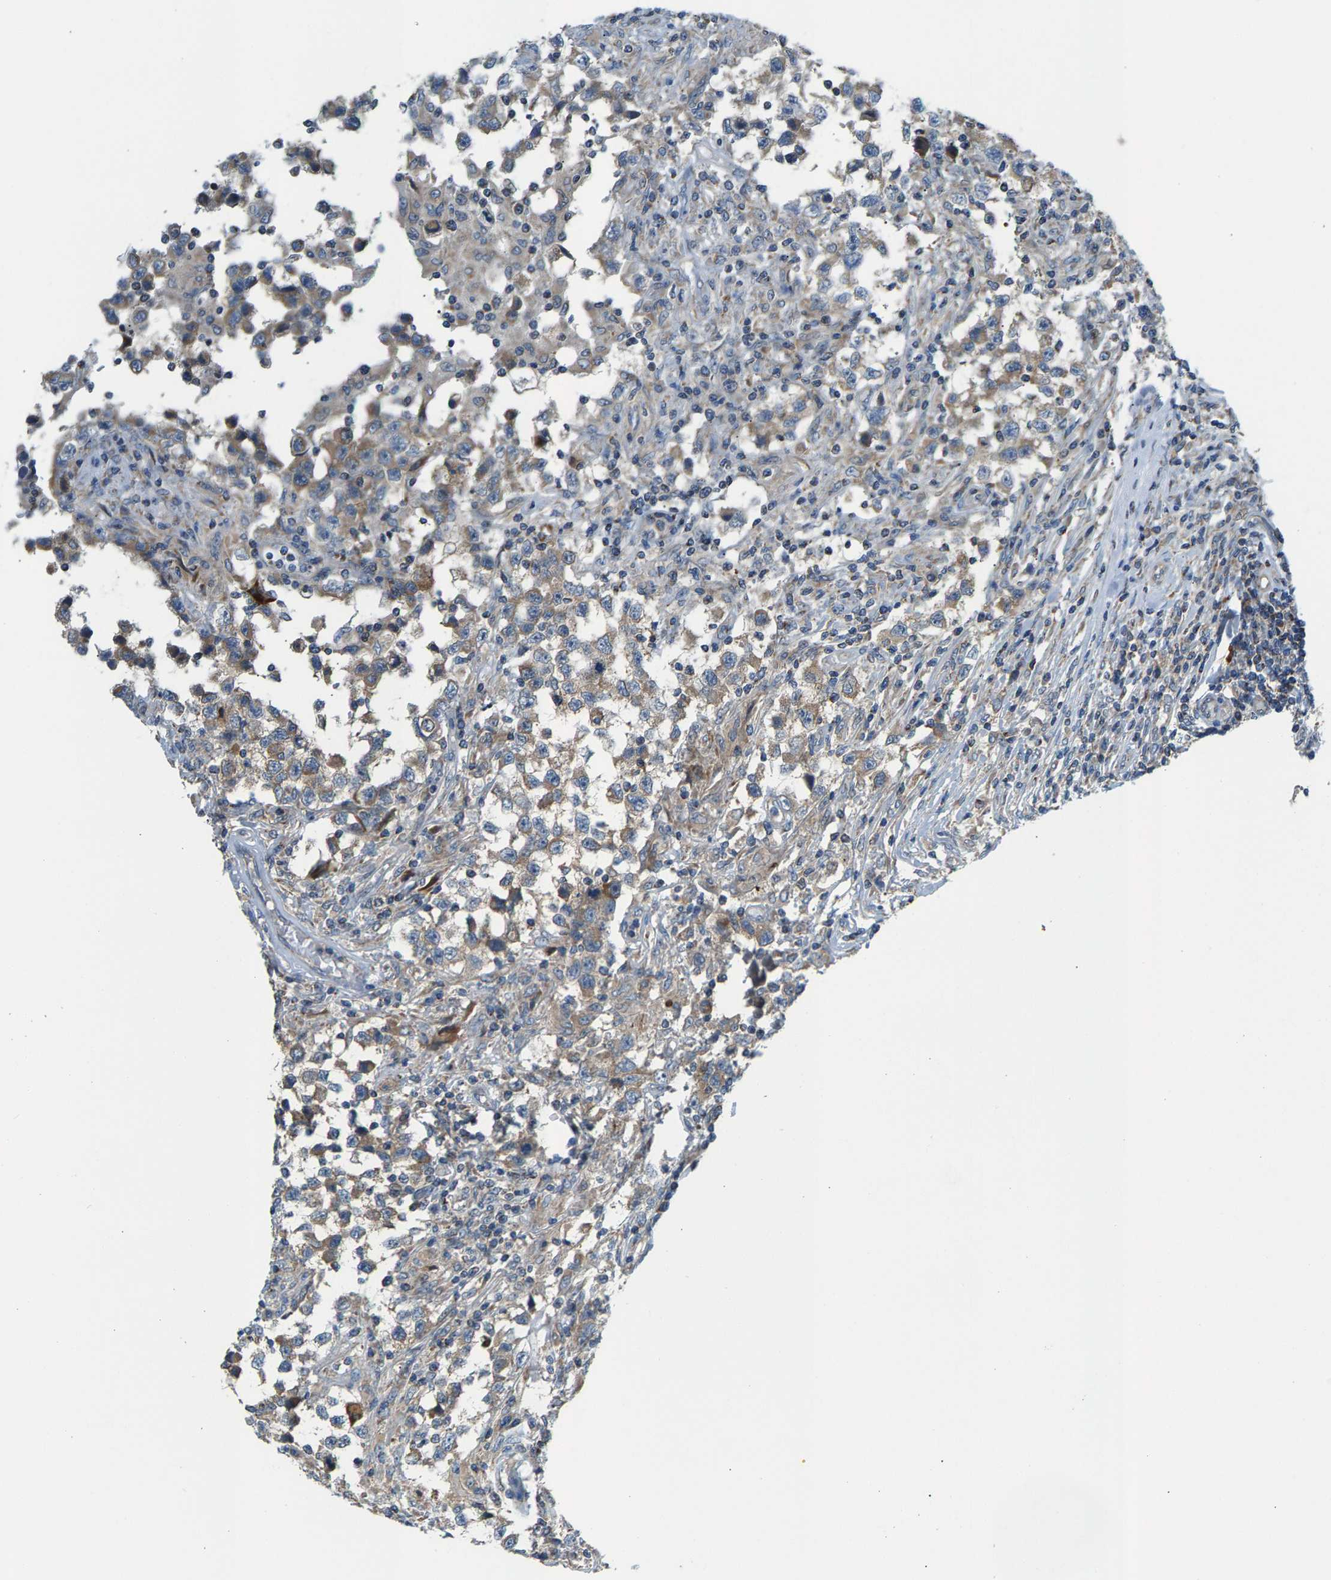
{"staining": {"intensity": "weak", "quantity": "25%-75%", "location": "cytoplasmic/membranous"}, "tissue": "testis cancer", "cell_type": "Tumor cells", "image_type": "cancer", "snomed": [{"axis": "morphology", "description": "Carcinoma, Embryonal, NOS"}, {"axis": "topography", "description": "Testis"}], "caption": "Testis cancer (embryonal carcinoma) stained with DAB (3,3'-diaminobenzidine) immunohistochemistry shows low levels of weak cytoplasmic/membranous expression in approximately 25%-75% of tumor cells. (DAB (3,3'-diaminobenzidine) IHC, brown staining for protein, blue staining for nuclei).", "gene": "PDCL", "patient": {"sex": "male", "age": 21}}